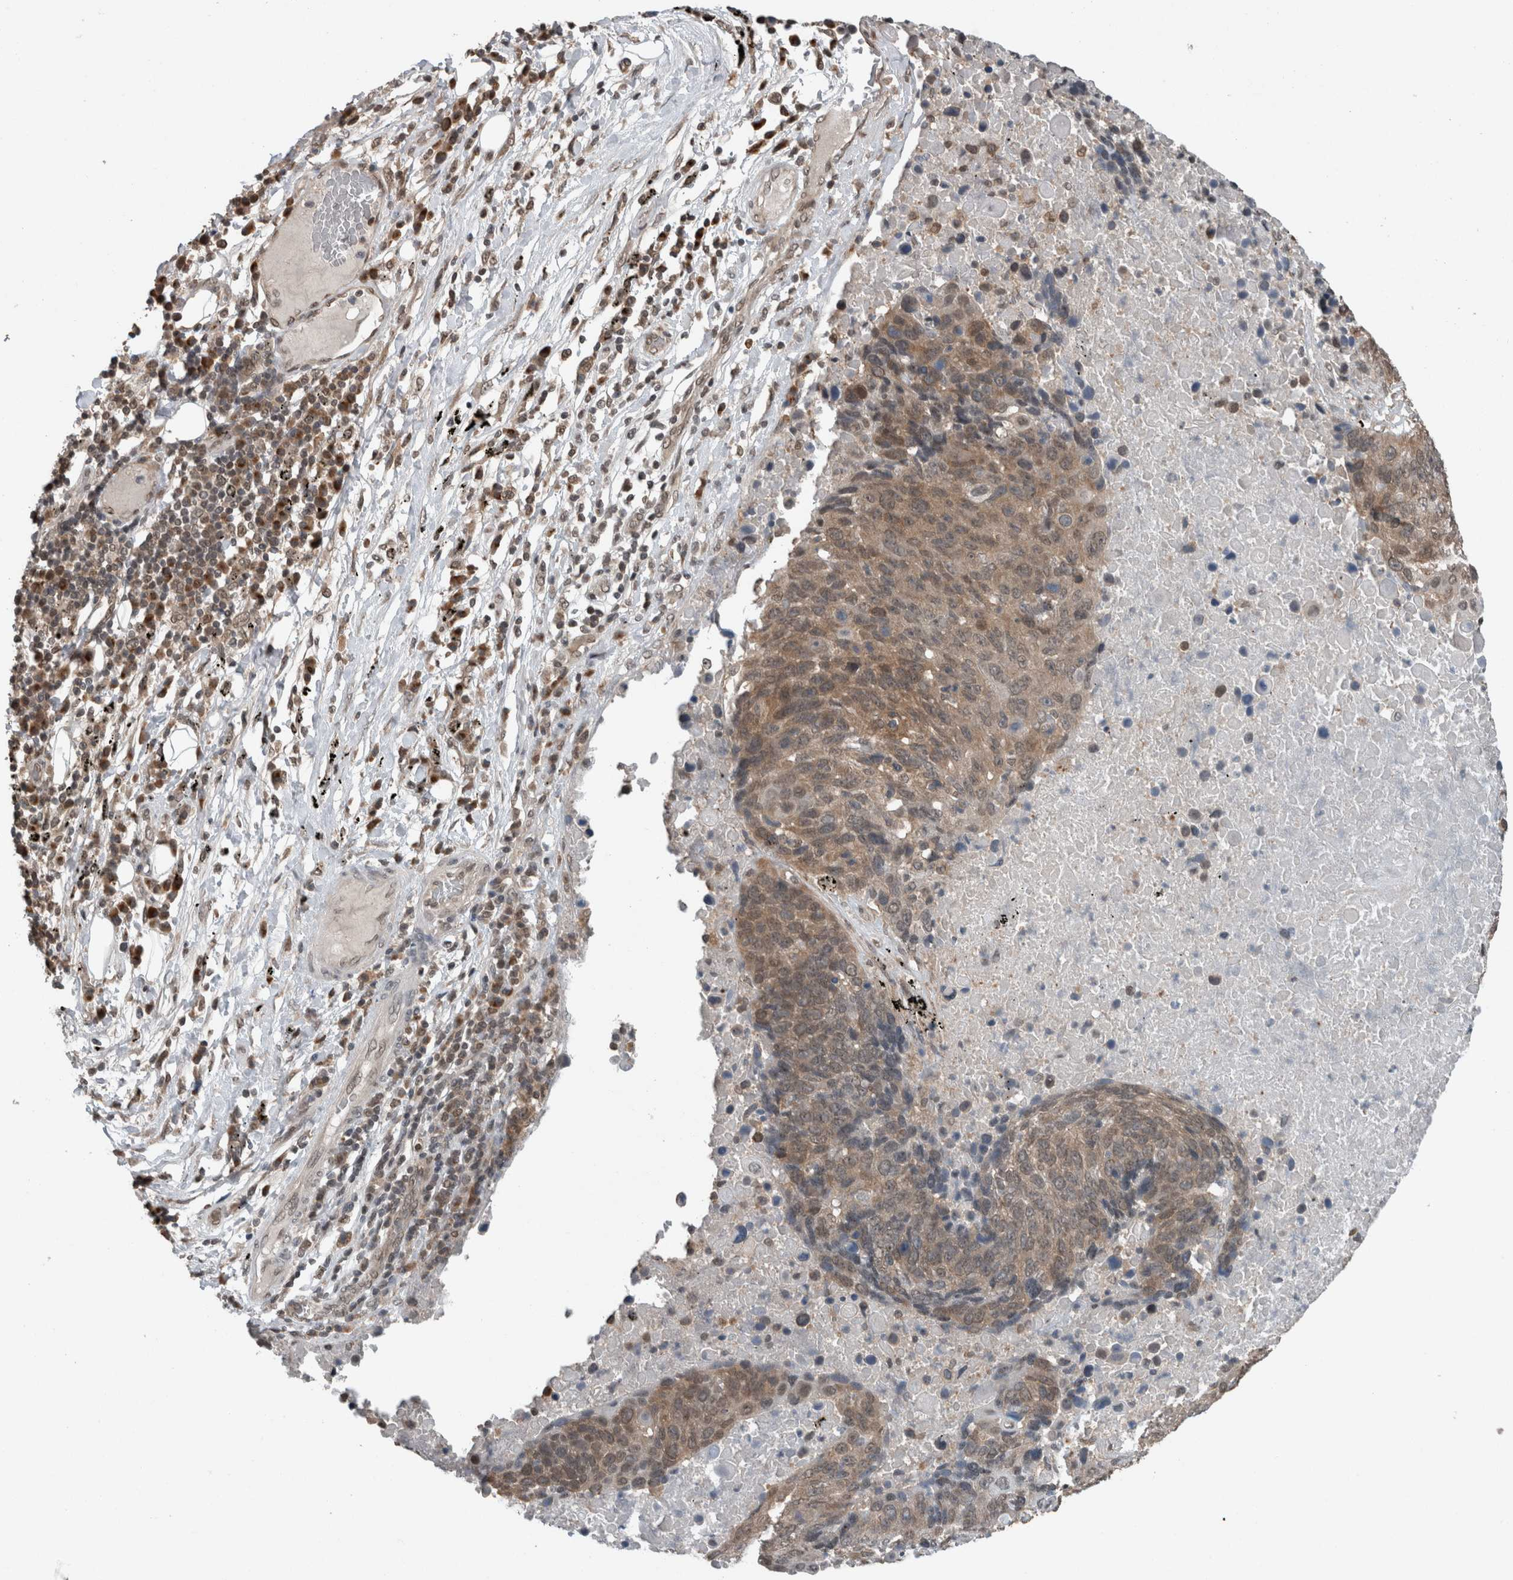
{"staining": {"intensity": "weak", "quantity": ">75%", "location": "cytoplasmic/membranous"}, "tissue": "lung cancer", "cell_type": "Tumor cells", "image_type": "cancer", "snomed": [{"axis": "morphology", "description": "Squamous cell carcinoma, NOS"}, {"axis": "topography", "description": "Lung"}], "caption": "Protein expression analysis of squamous cell carcinoma (lung) exhibits weak cytoplasmic/membranous expression in about >75% of tumor cells.", "gene": "SPAG7", "patient": {"sex": "male", "age": 66}}